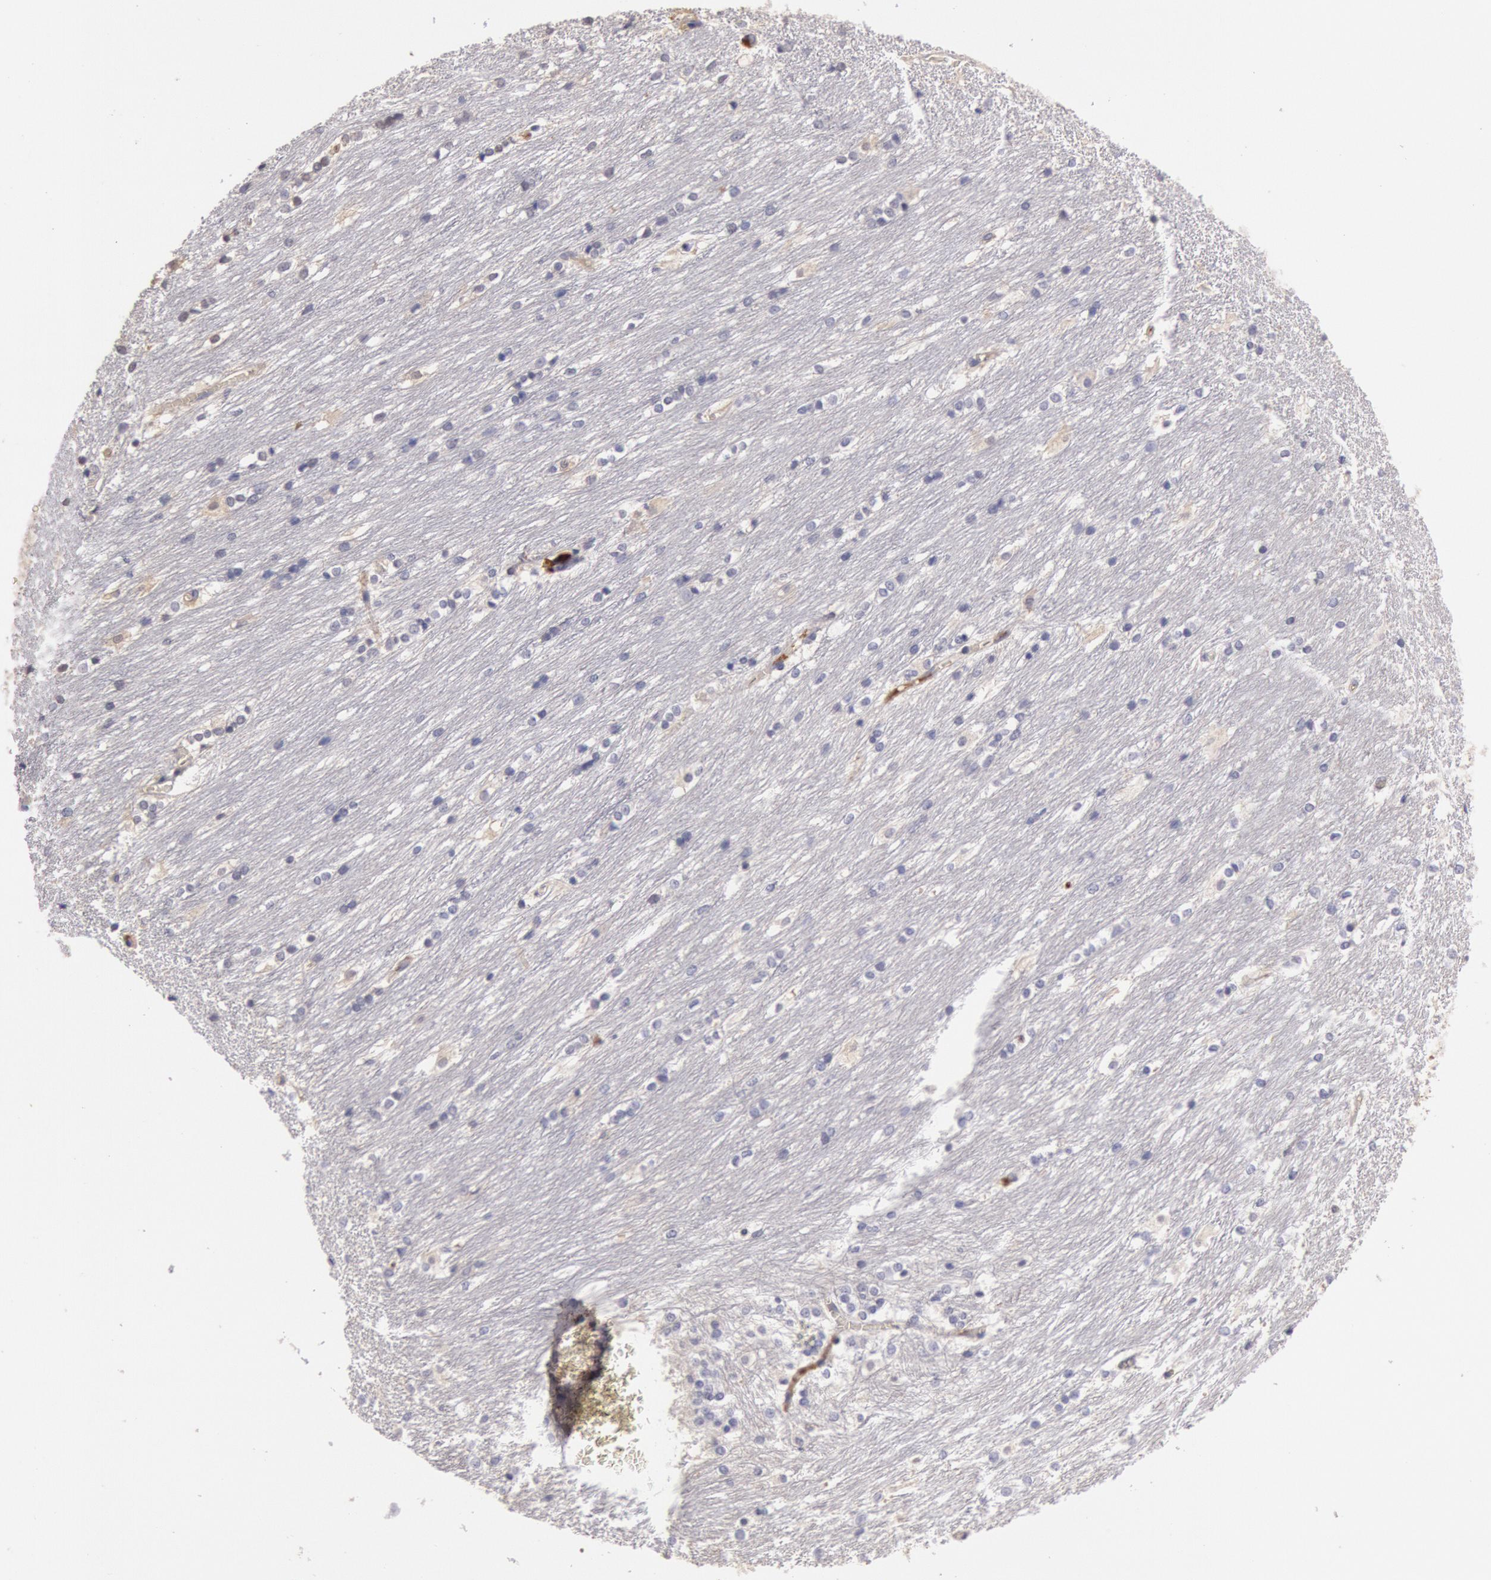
{"staining": {"intensity": "negative", "quantity": "none", "location": "none"}, "tissue": "caudate", "cell_type": "Glial cells", "image_type": "normal", "snomed": [{"axis": "morphology", "description": "Normal tissue, NOS"}, {"axis": "topography", "description": "Lateral ventricle wall"}], "caption": "This is an IHC image of unremarkable caudate. There is no positivity in glial cells.", "gene": "C1R", "patient": {"sex": "female", "age": 19}}